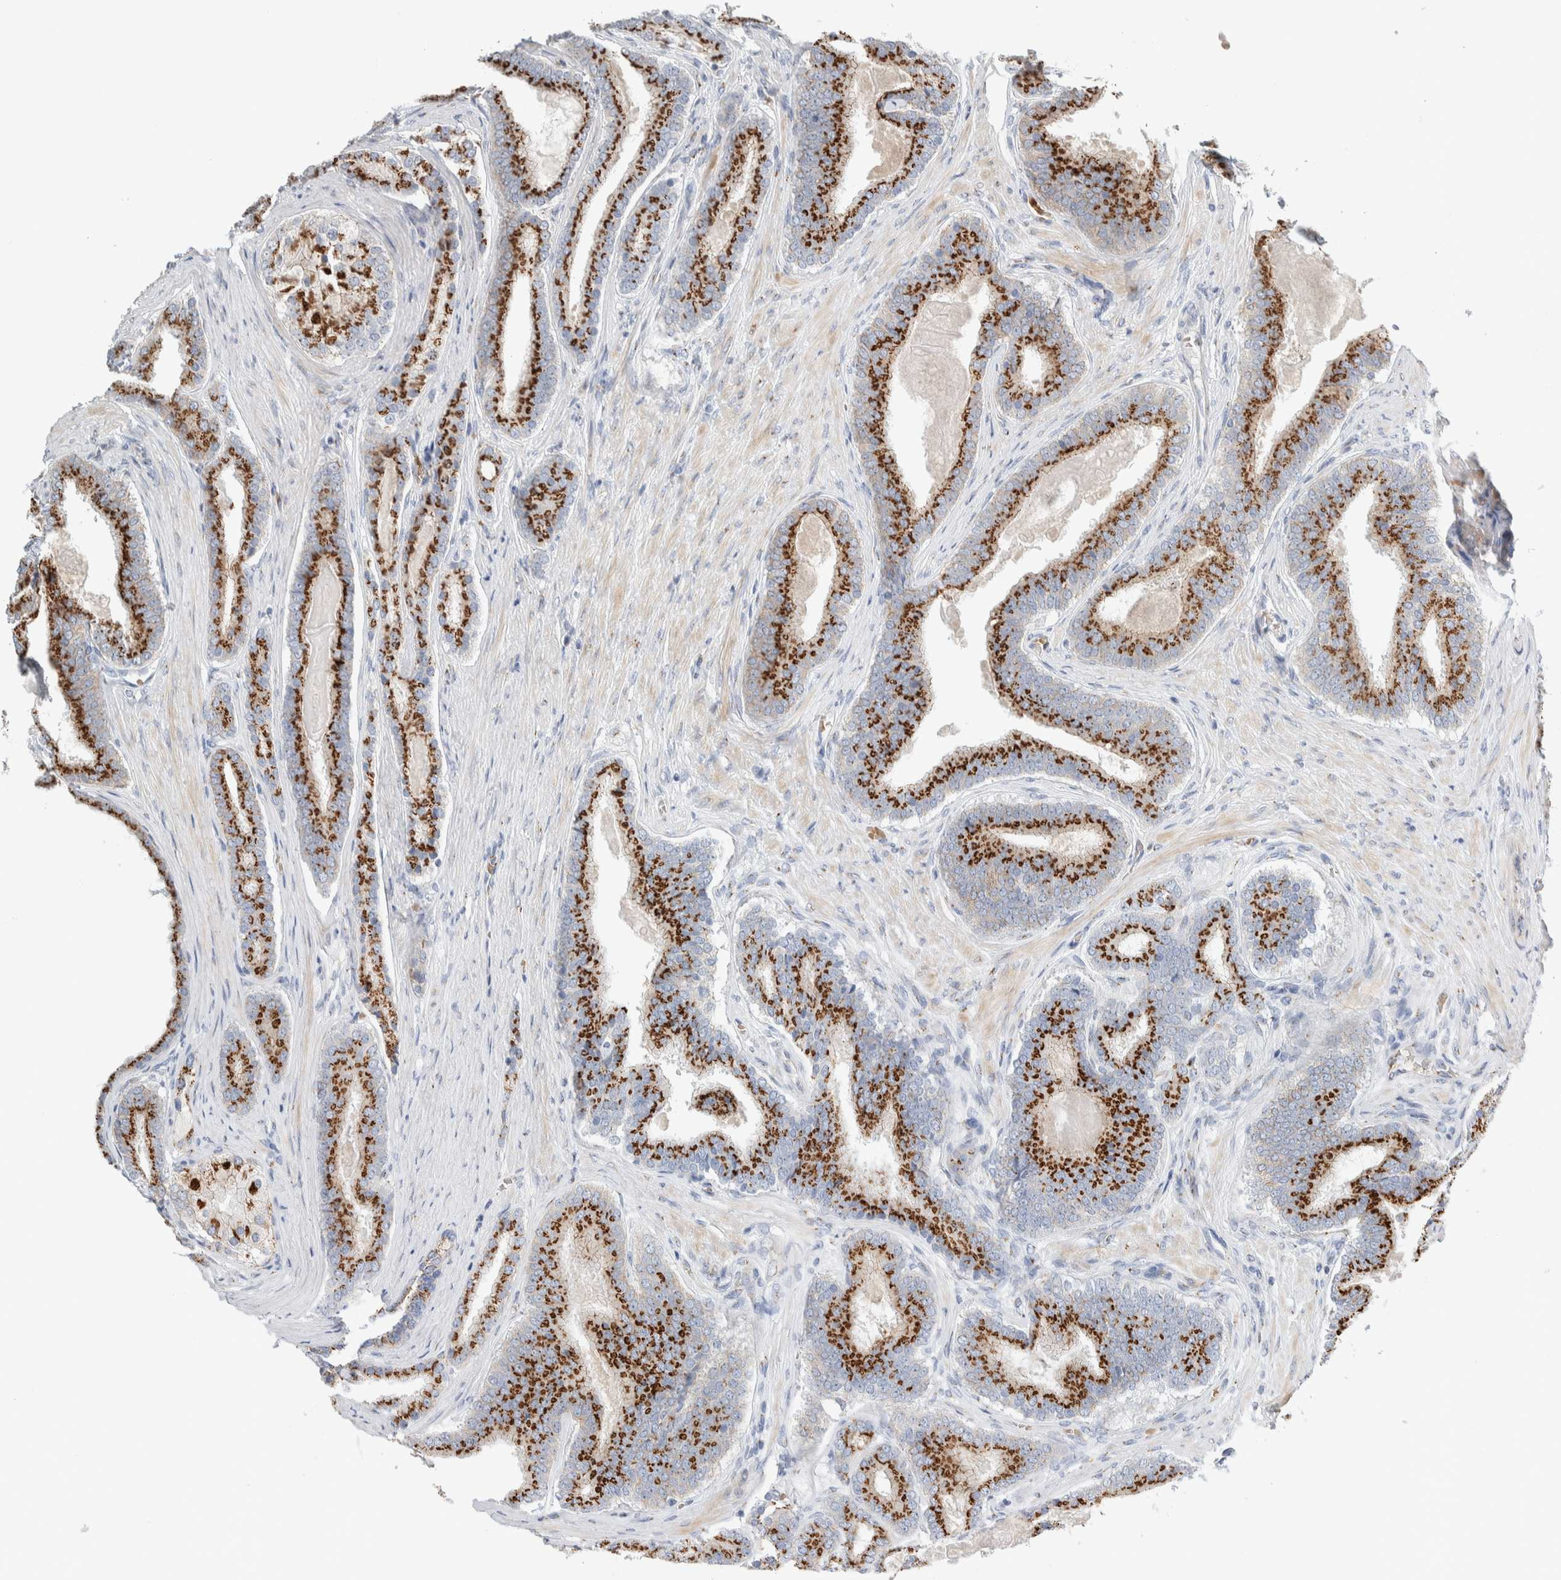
{"staining": {"intensity": "strong", "quantity": ">75%", "location": "cytoplasmic/membranous"}, "tissue": "prostate cancer", "cell_type": "Tumor cells", "image_type": "cancer", "snomed": [{"axis": "morphology", "description": "Adenocarcinoma, High grade"}, {"axis": "topography", "description": "Prostate"}], "caption": "Prostate cancer (high-grade adenocarcinoma) stained with DAB (3,3'-diaminobenzidine) immunohistochemistry demonstrates high levels of strong cytoplasmic/membranous staining in about >75% of tumor cells.", "gene": "SLC38A10", "patient": {"sex": "male", "age": 60}}